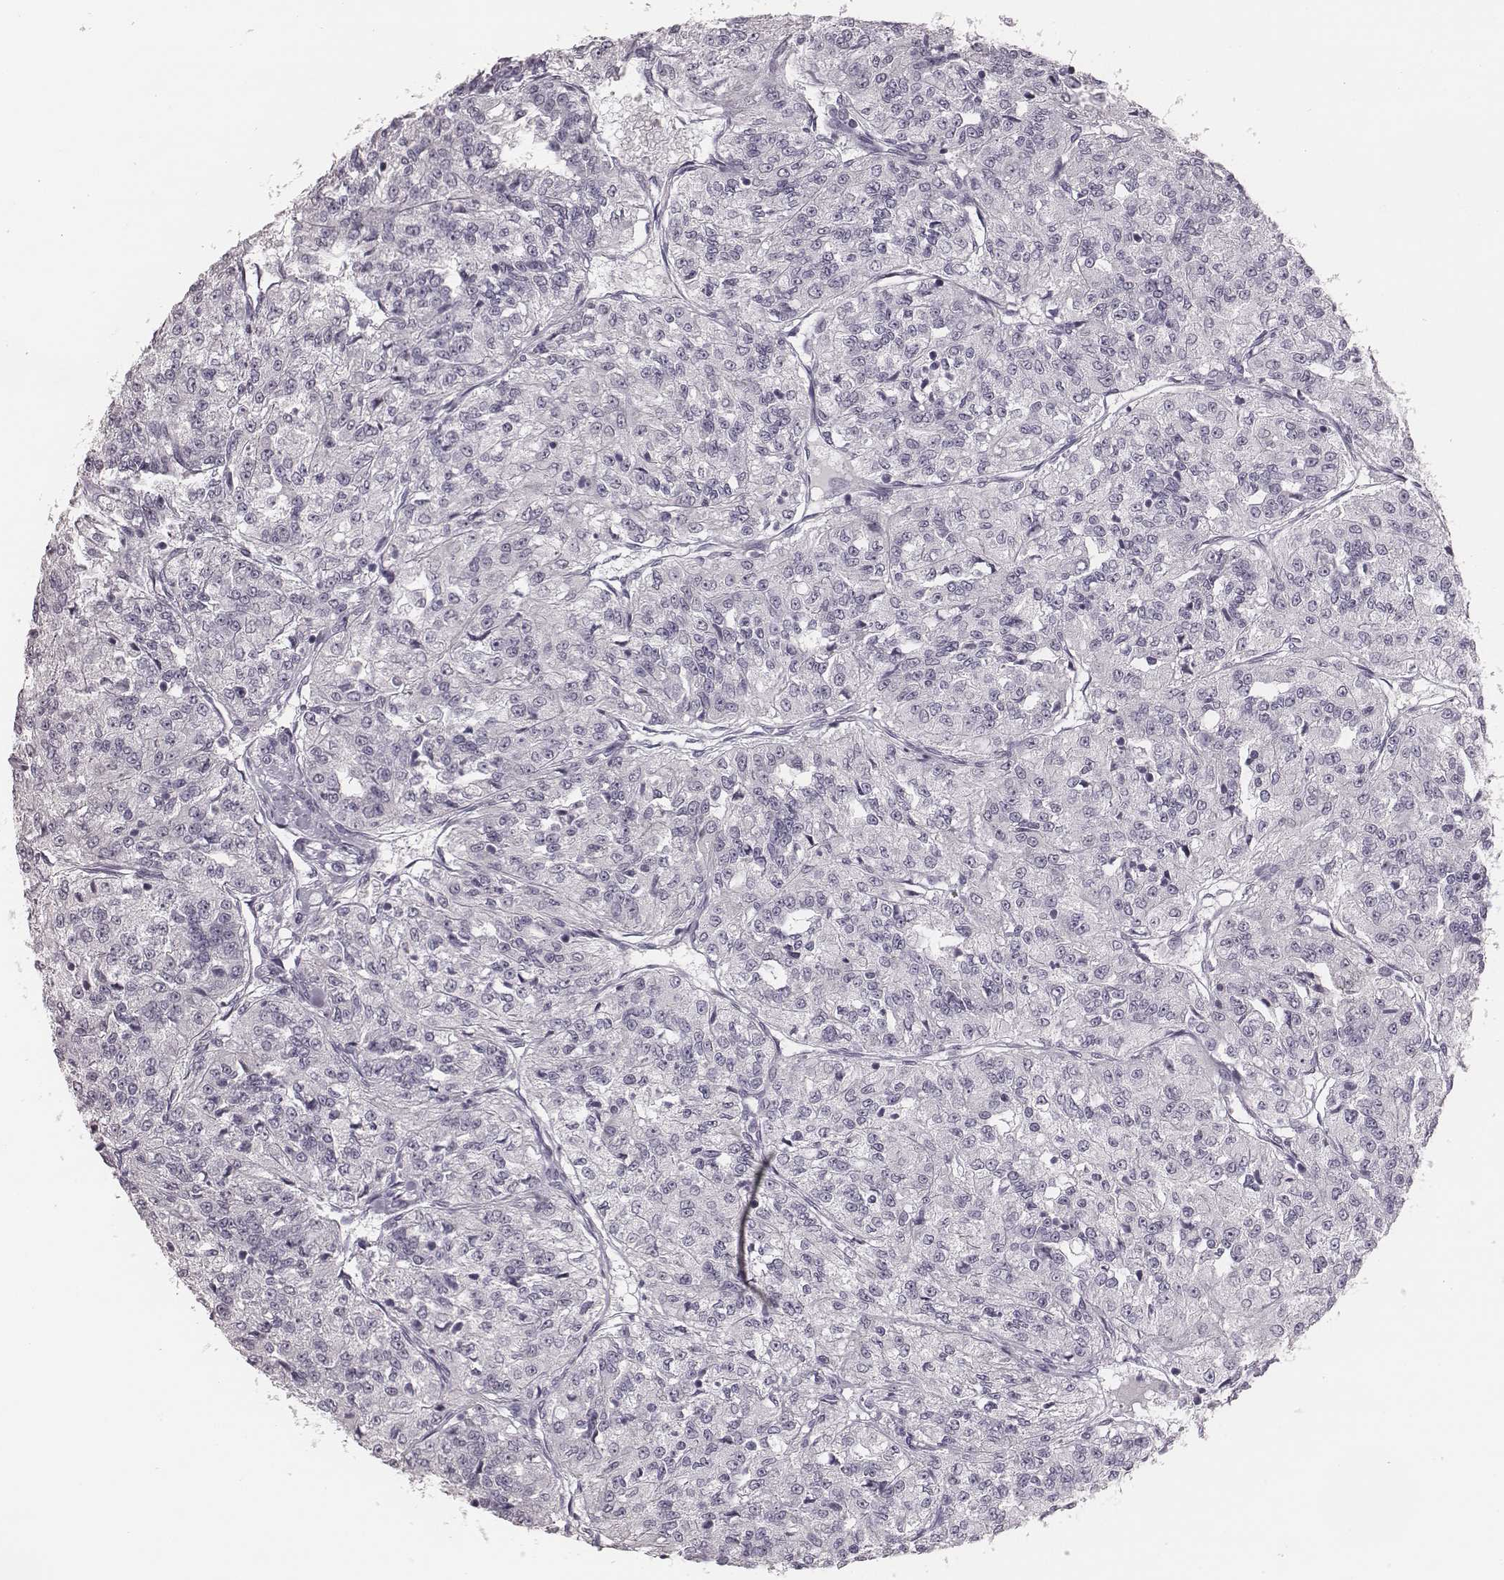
{"staining": {"intensity": "negative", "quantity": "none", "location": "none"}, "tissue": "renal cancer", "cell_type": "Tumor cells", "image_type": "cancer", "snomed": [{"axis": "morphology", "description": "Adenocarcinoma, NOS"}, {"axis": "topography", "description": "Kidney"}], "caption": "Immunohistochemistry image of neoplastic tissue: adenocarcinoma (renal) stained with DAB shows no significant protein staining in tumor cells.", "gene": "CSHL1", "patient": {"sex": "female", "age": 63}}